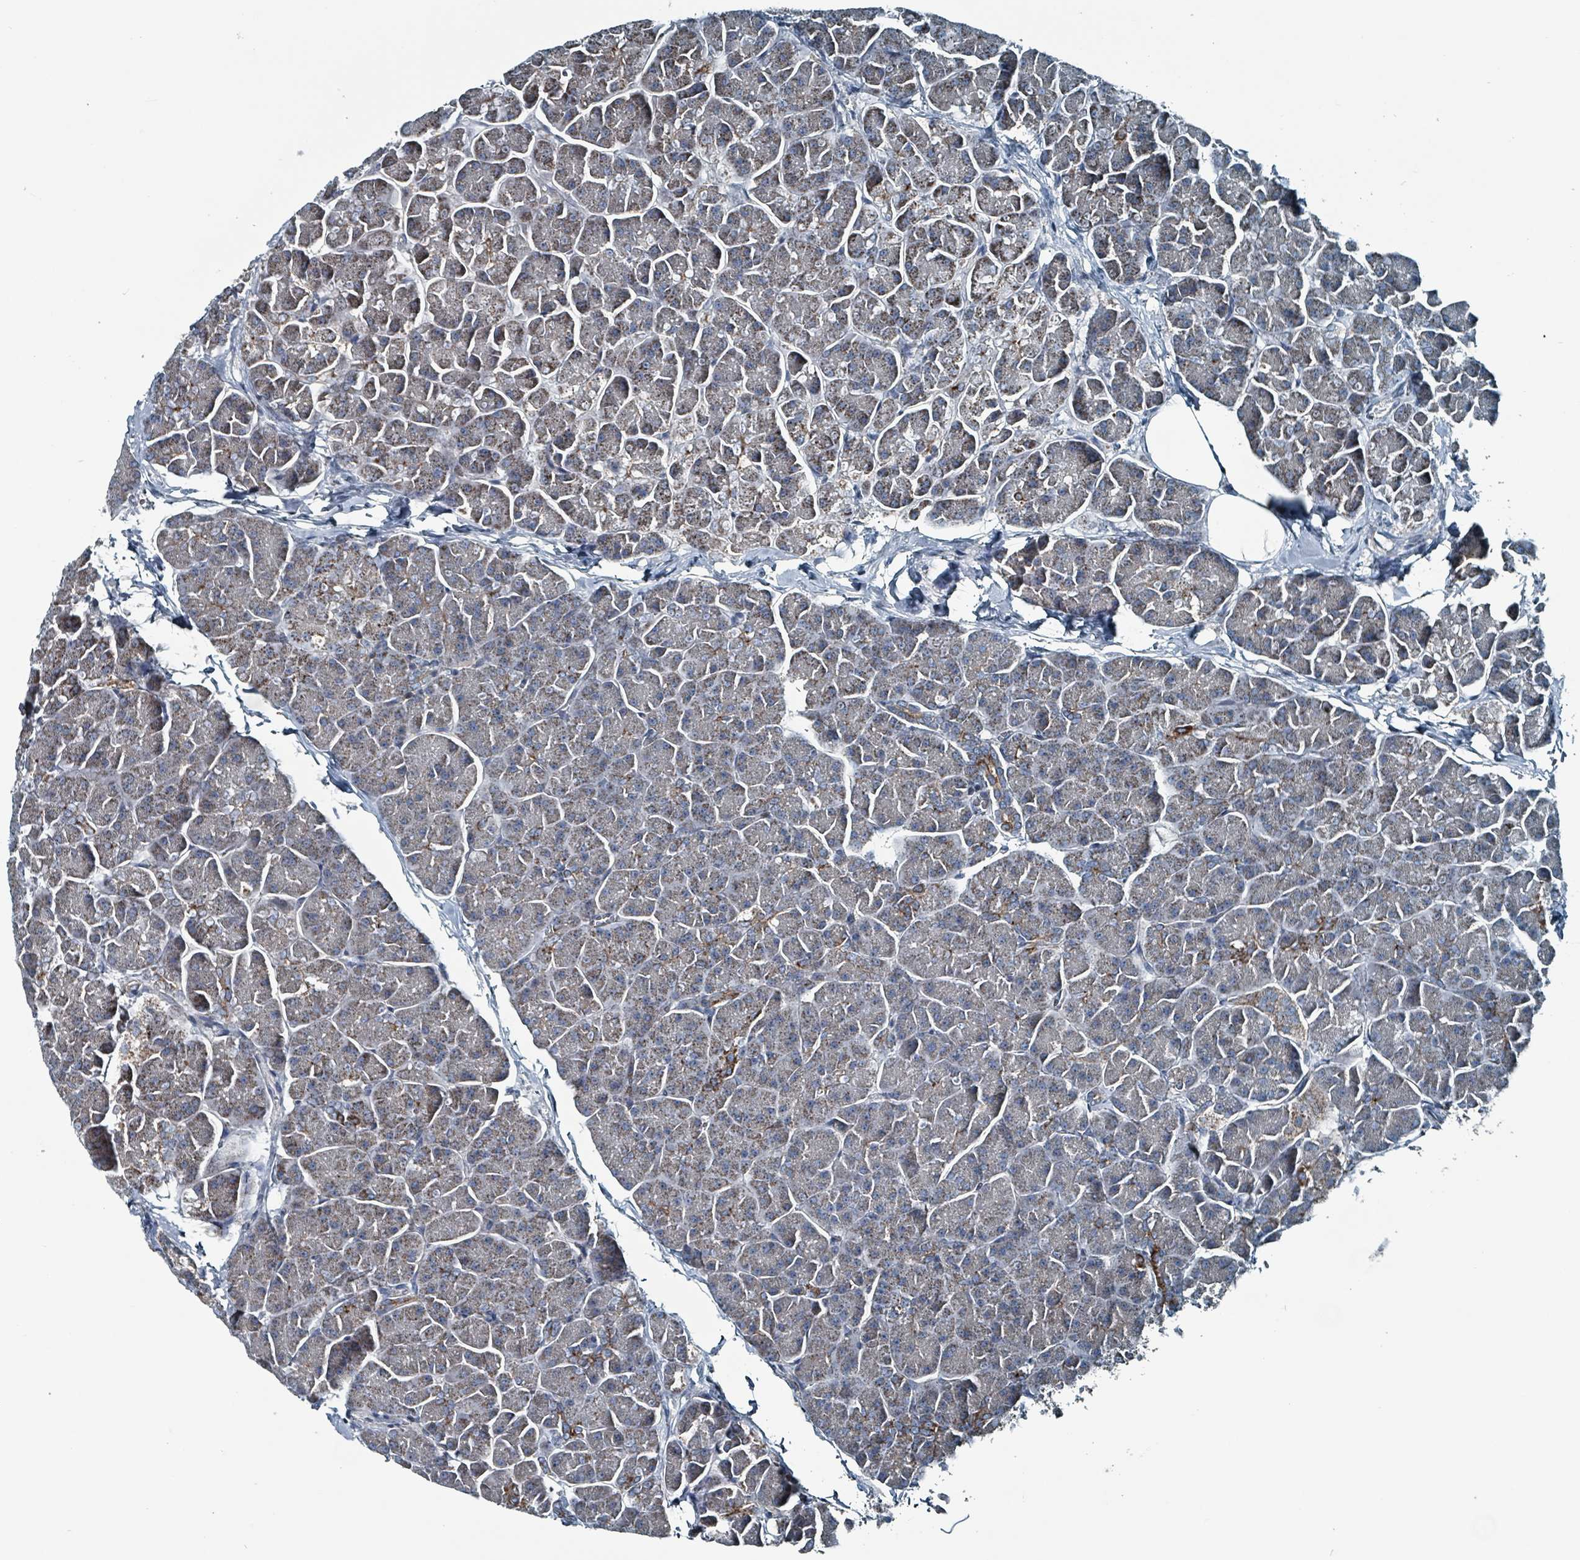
{"staining": {"intensity": "moderate", "quantity": "25%-75%", "location": "cytoplasmic/membranous"}, "tissue": "pancreas", "cell_type": "Exocrine glandular cells", "image_type": "normal", "snomed": [{"axis": "morphology", "description": "Normal tissue, NOS"}, {"axis": "topography", "description": "Pancreas"}, {"axis": "topography", "description": "Peripheral nerve tissue"}], "caption": "The micrograph reveals immunohistochemical staining of normal pancreas. There is moderate cytoplasmic/membranous expression is appreciated in approximately 25%-75% of exocrine glandular cells.", "gene": "ABHD18", "patient": {"sex": "male", "age": 54}}